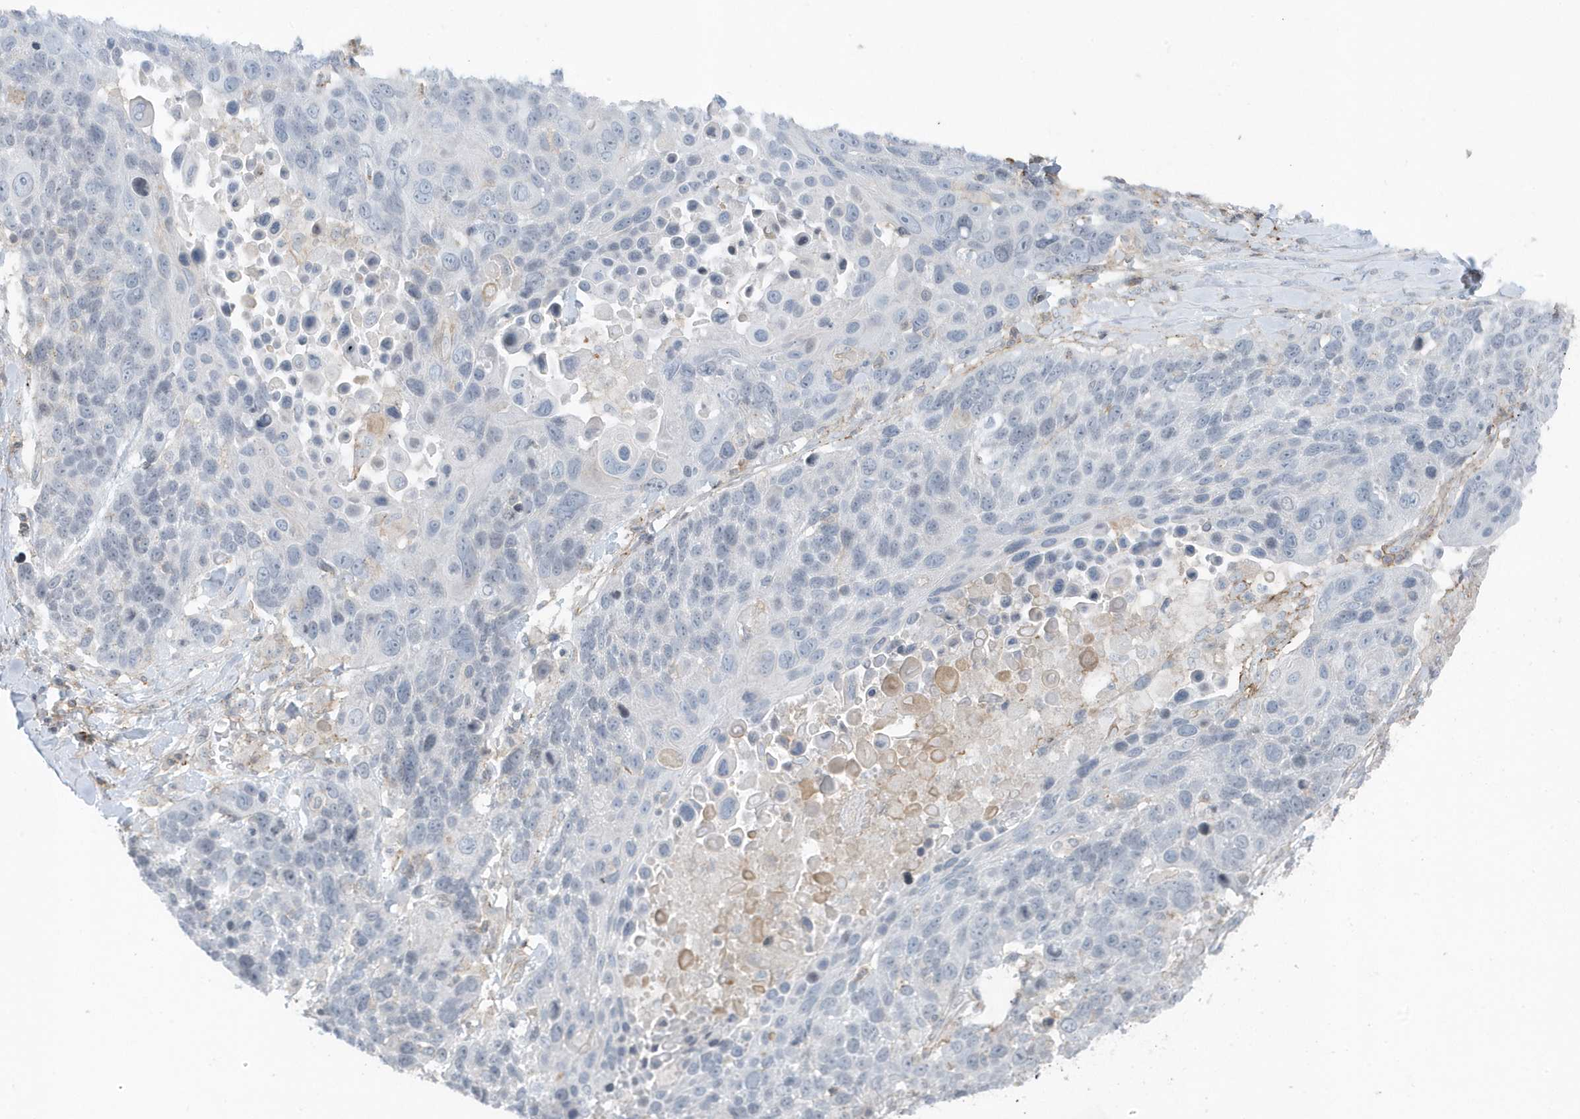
{"staining": {"intensity": "negative", "quantity": "none", "location": "none"}, "tissue": "lung cancer", "cell_type": "Tumor cells", "image_type": "cancer", "snomed": [{"axis": "morphology", "description": "Squamous cell carcinoma, NOS"}, {"axis": "topography", "description": "Lung"}], "caption": "There is no significant staining in tumor cells of squamous cell carcinoma (lung).", "gene": "CACNB2", "patient": {"sex": "male", "age": 66}}